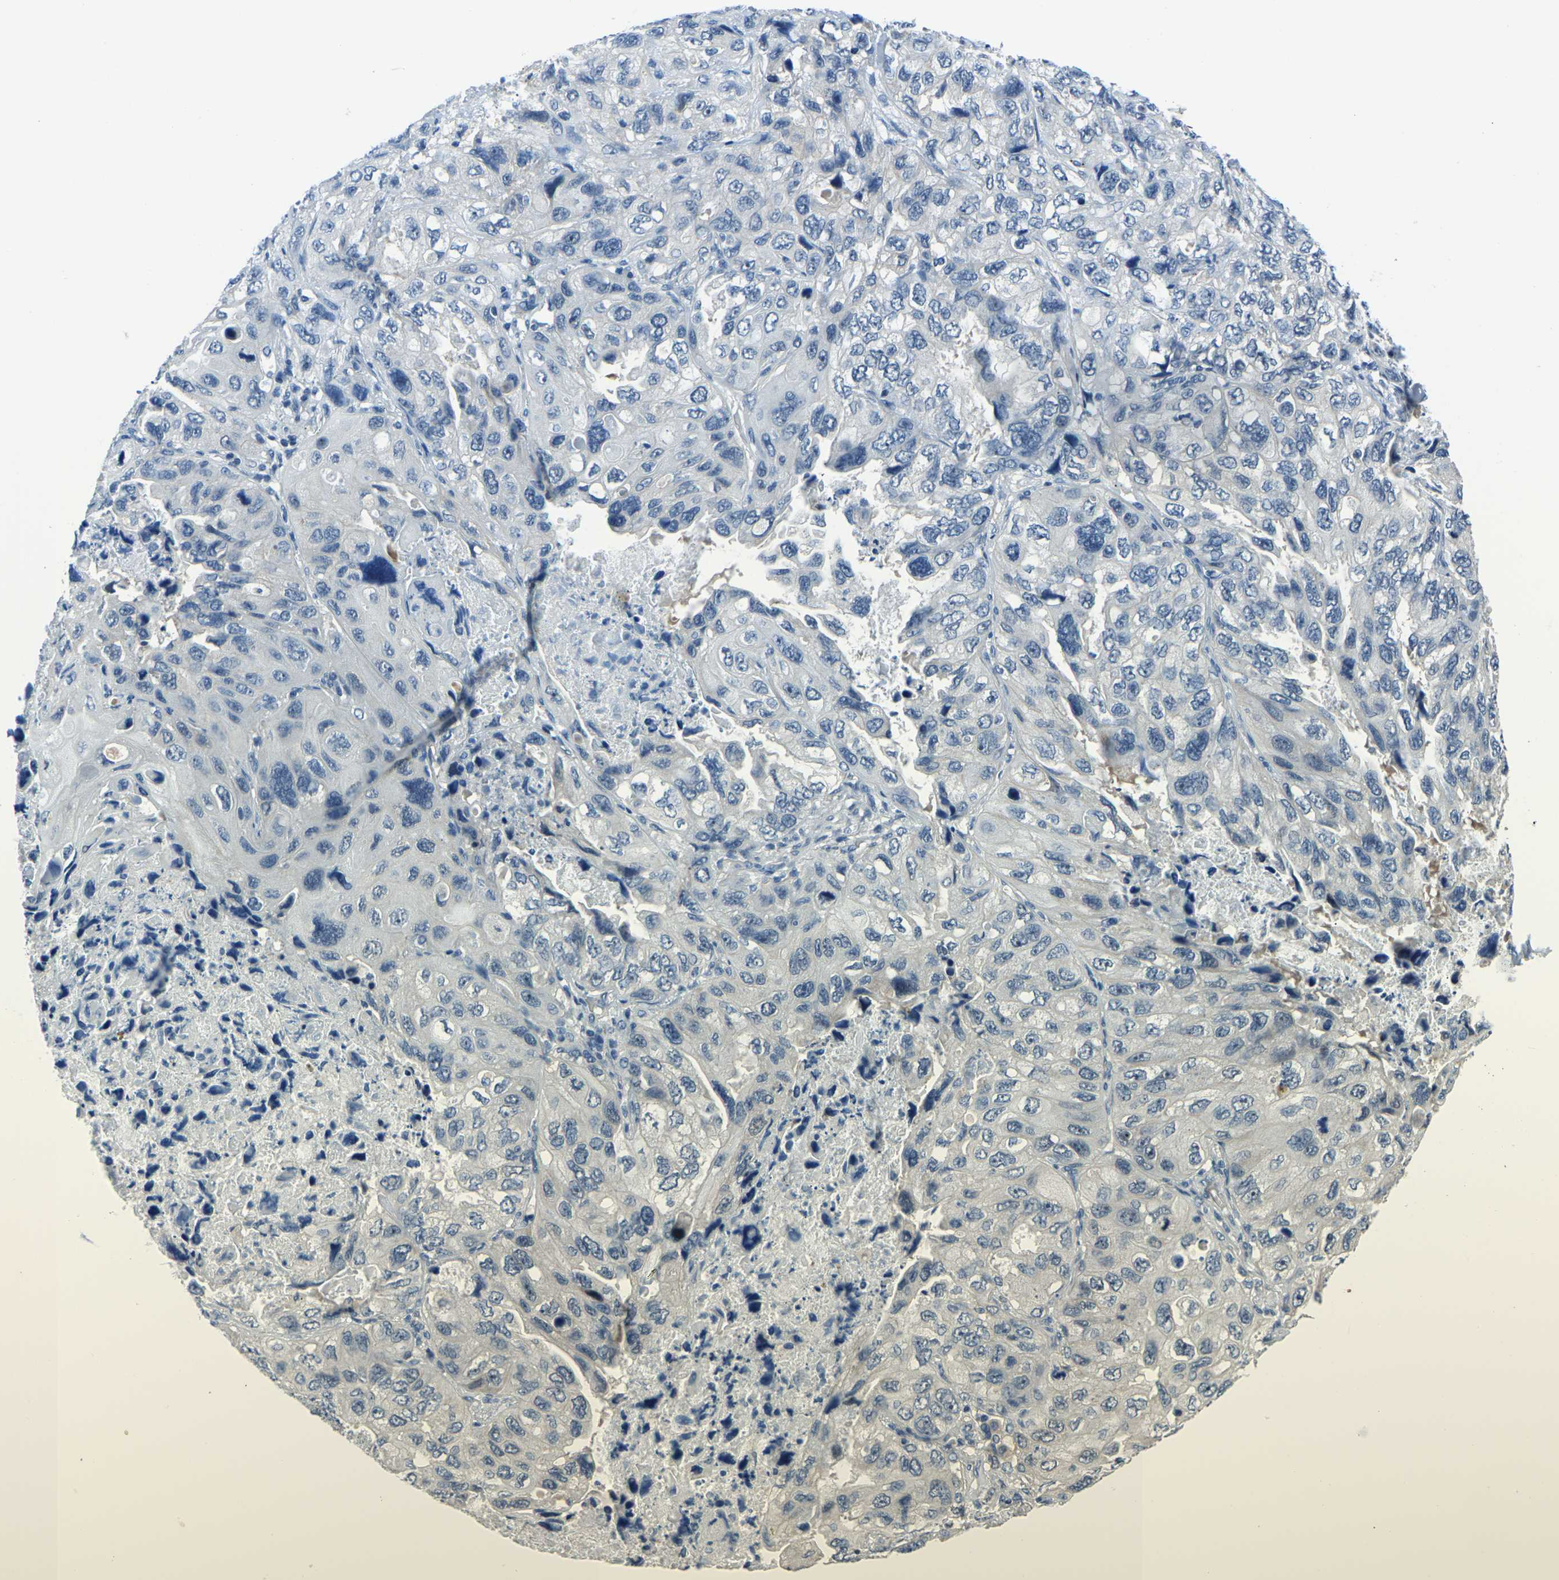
{"staining": {"intensity": "negative", "quantity": "none", "location": "none"}, "tissue": "lung cancer", "cell_type": "Tumor cells", "image_type": "cancer", "snomed": [{"axis": "morphology", "description": "Squamous cell carcinoma, NOS"}, {"axis": "topography", "description": "Lung"}], "caption": "There is no significant staining in tumor cells of lung cancer (squamous cell carcinoma).", "gene": "RRP1", "patient": {"sex": "female", "age": 73}}